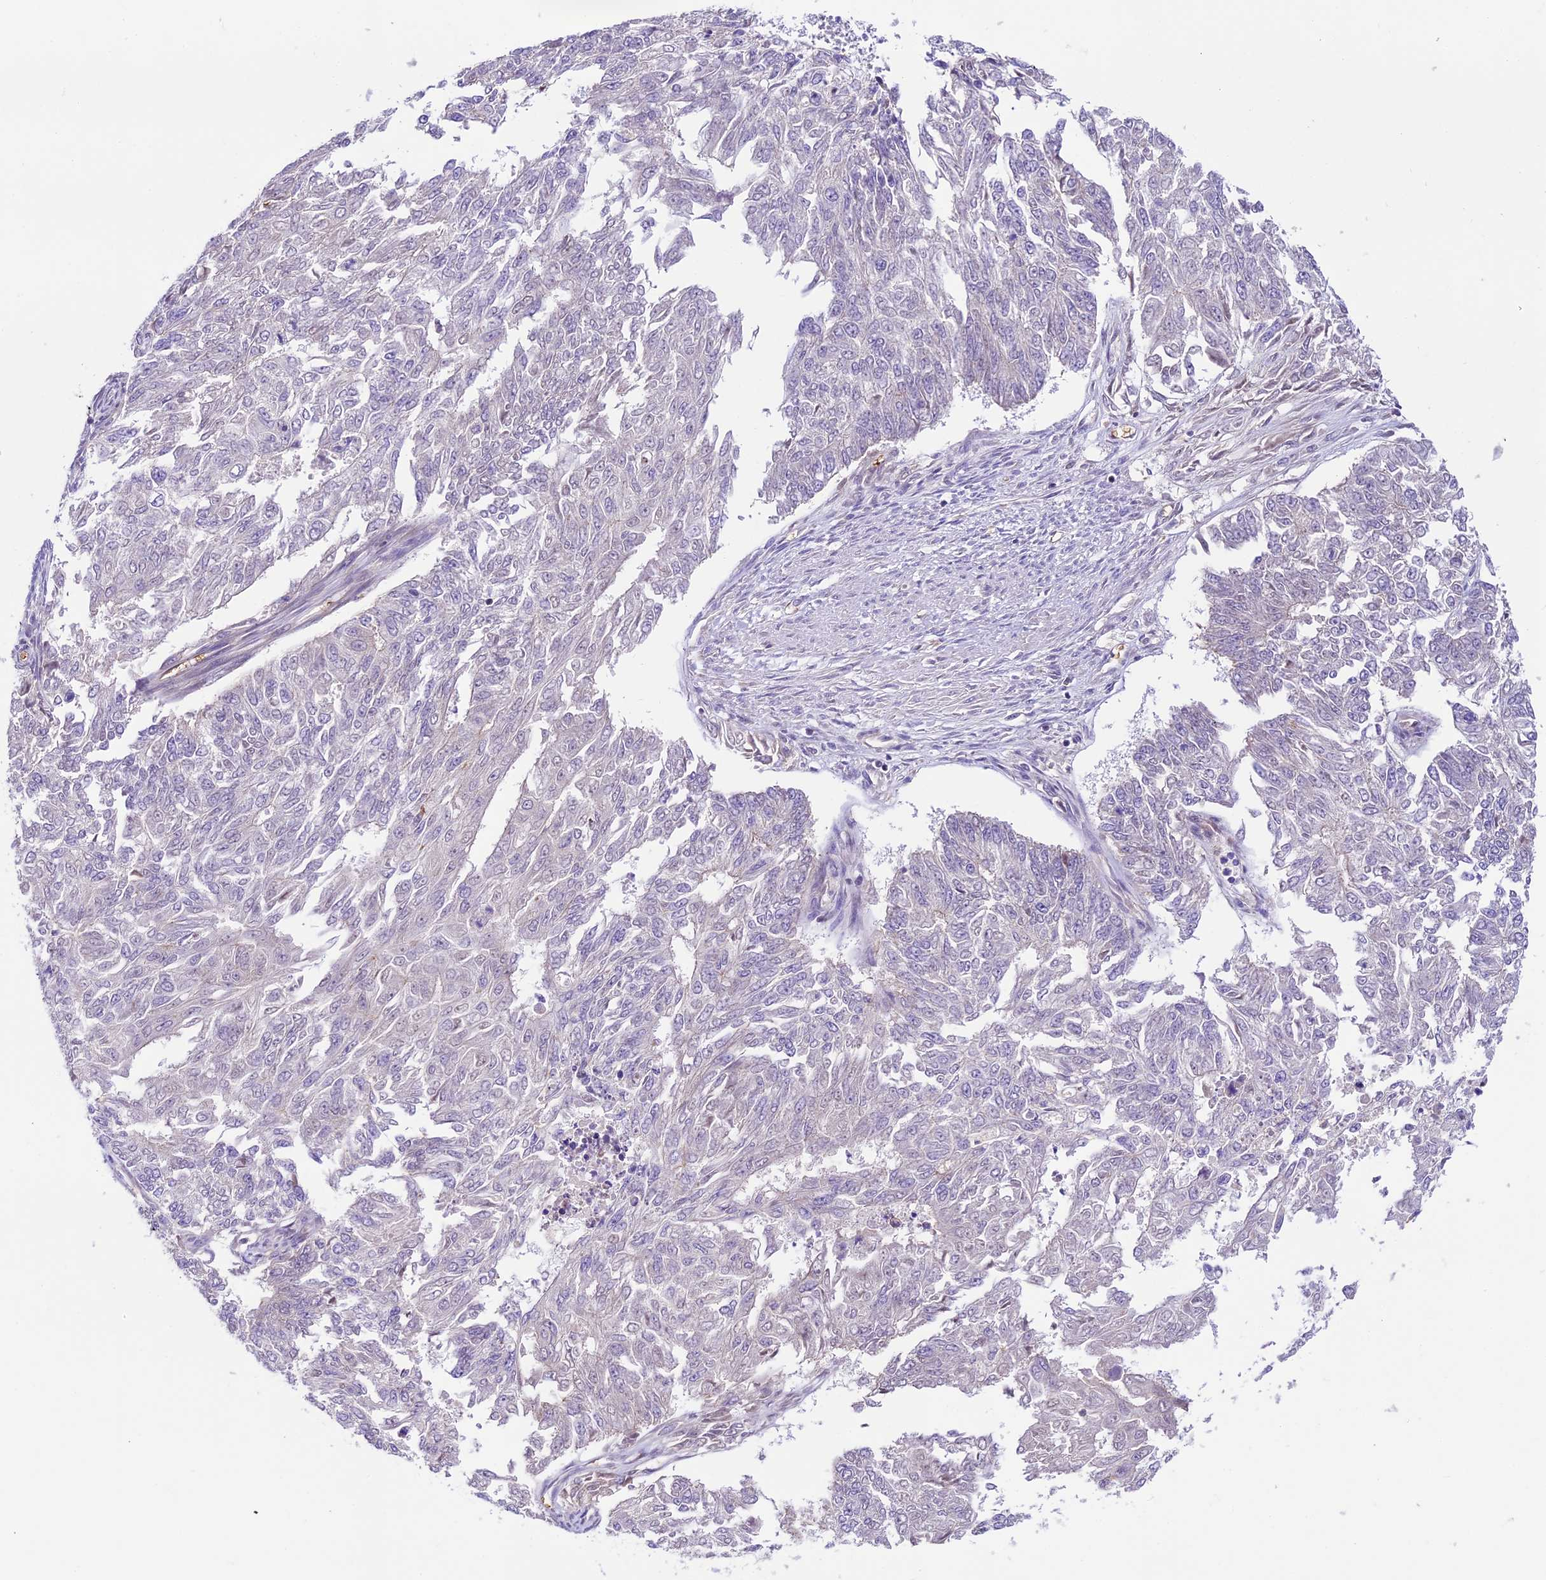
{"staining": {"intensity": "negative", "quantity": "none", "location": "none"}, "tissue": "endometrial cancer", "cell_type": "Tumor cells", "image_type": "cancer", "snomed": [{"axis": "morphology", "description": "Adenocarcinoma, NOS"}, {"axis": "topography", "description": "Endometrium"}], "caption": "High power microscopy micrograph of an IHC micrograph of endometrial cancer (adenocarcinoma), revealing no significant staining in tumor cells.", "gene": "SHKBP1", "patient": {"sex": "female", "age": 32}}